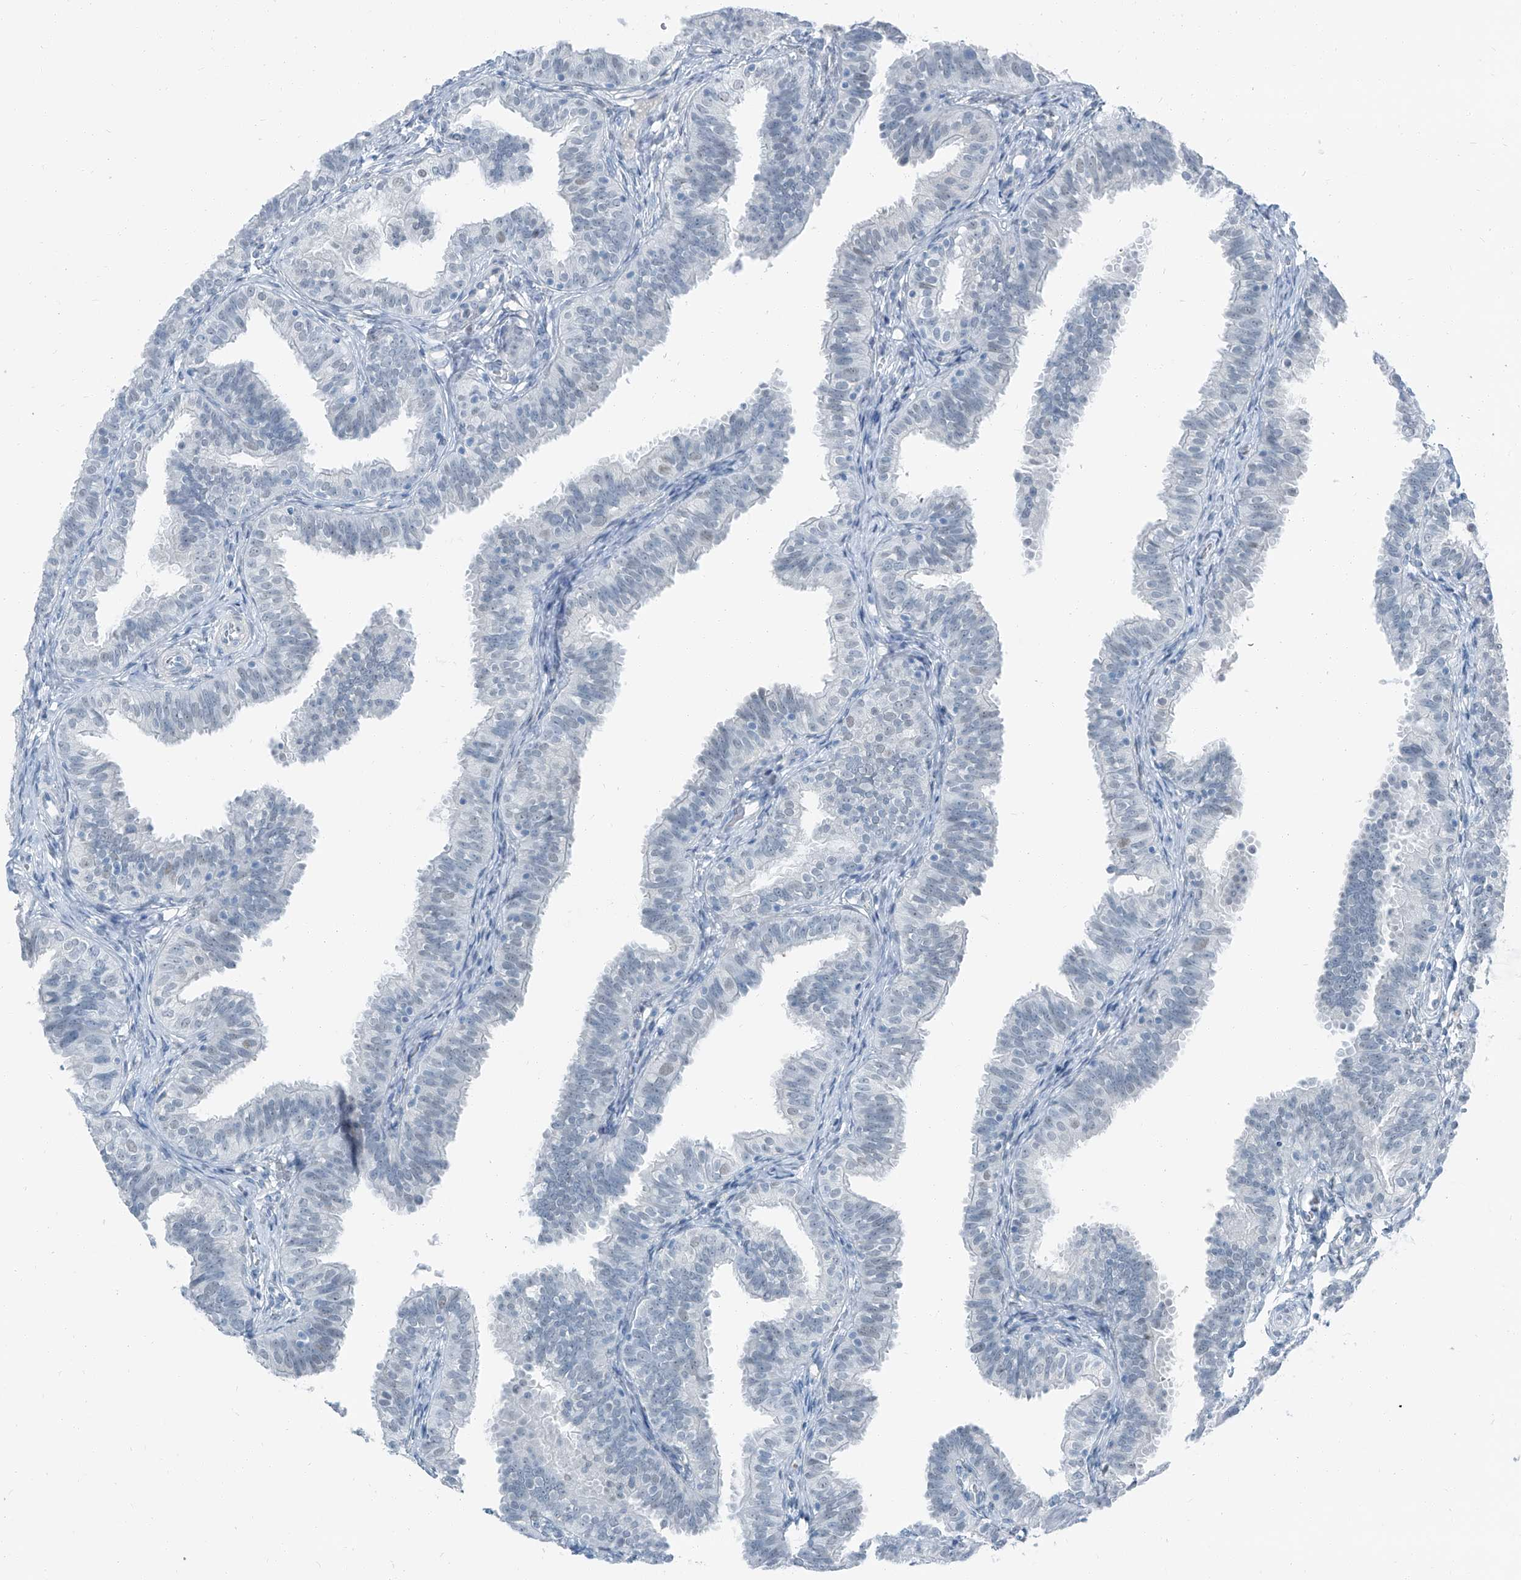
{"staining": {"intensity": "negative", "quantity": "none", "location": "none"}, "tissue": "fallopian tube", "cell_type": "Glandular cells", "image_type": "normal", "snomed": [{"axis": "morphology", "description": "Normal tissue, NOS"}, {"axis": "topography", "description": "Fallopian tube"}], "caption": "IHC histopathology image of benign fallopian tube: human fallopian tube stained with DAB (3,3'-diaminobenzidine) displays no significant protein expression in glandular cells.", "gene": "RGN", "patient": {"sex": "female", "age": 35}}